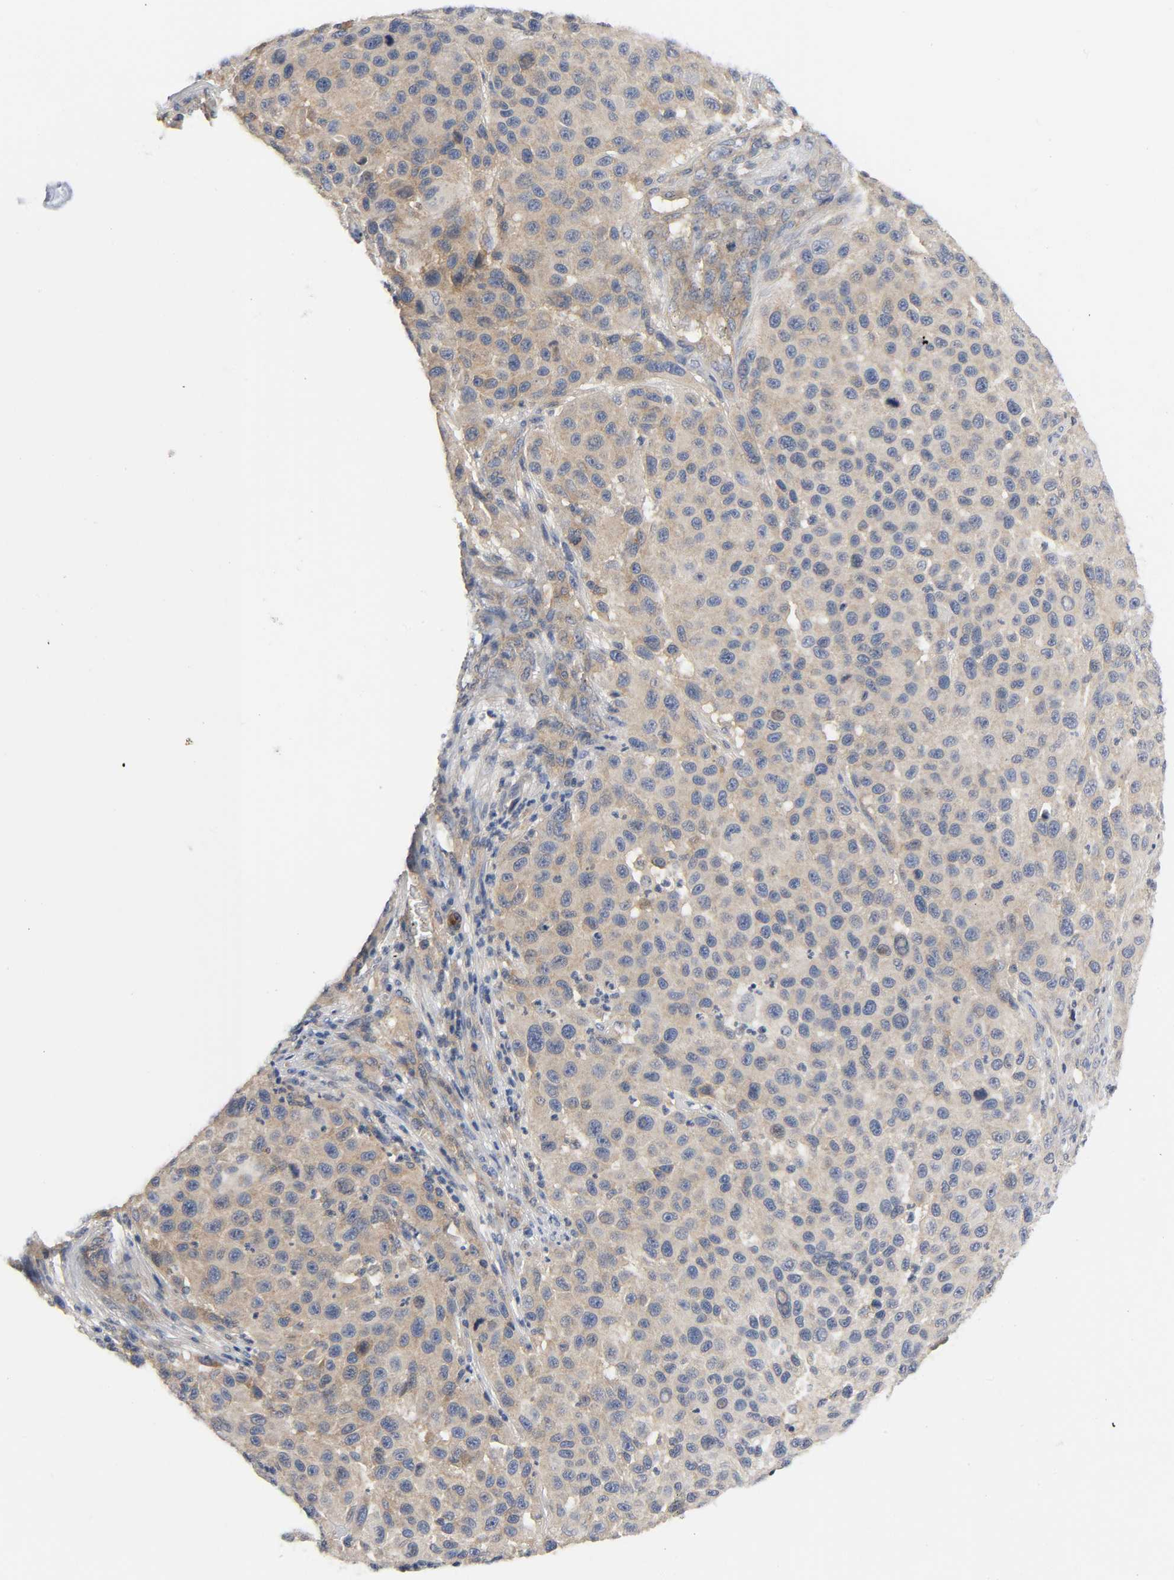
{"staining": {"intensity": "weak", "quantity": ">75%", "location": "cytoplasmic/membranous"}, "tissue": "melanoma", "cell_type": "Tumor cells", "image_type": "cancer", "snomed": [{"axis": "morphology", "description": "Malignant melanoma, Metastatic site"}, {"axis": "topography", "description": "Lymph node"}], "caption": "A photomicrograph of human melanoma stained for a protein demonstrates weak cytoplasmic/membranous brown staining in tumor cells.", "gene": "HDAC6", "patient": {"sex": "male", "age": 61}}